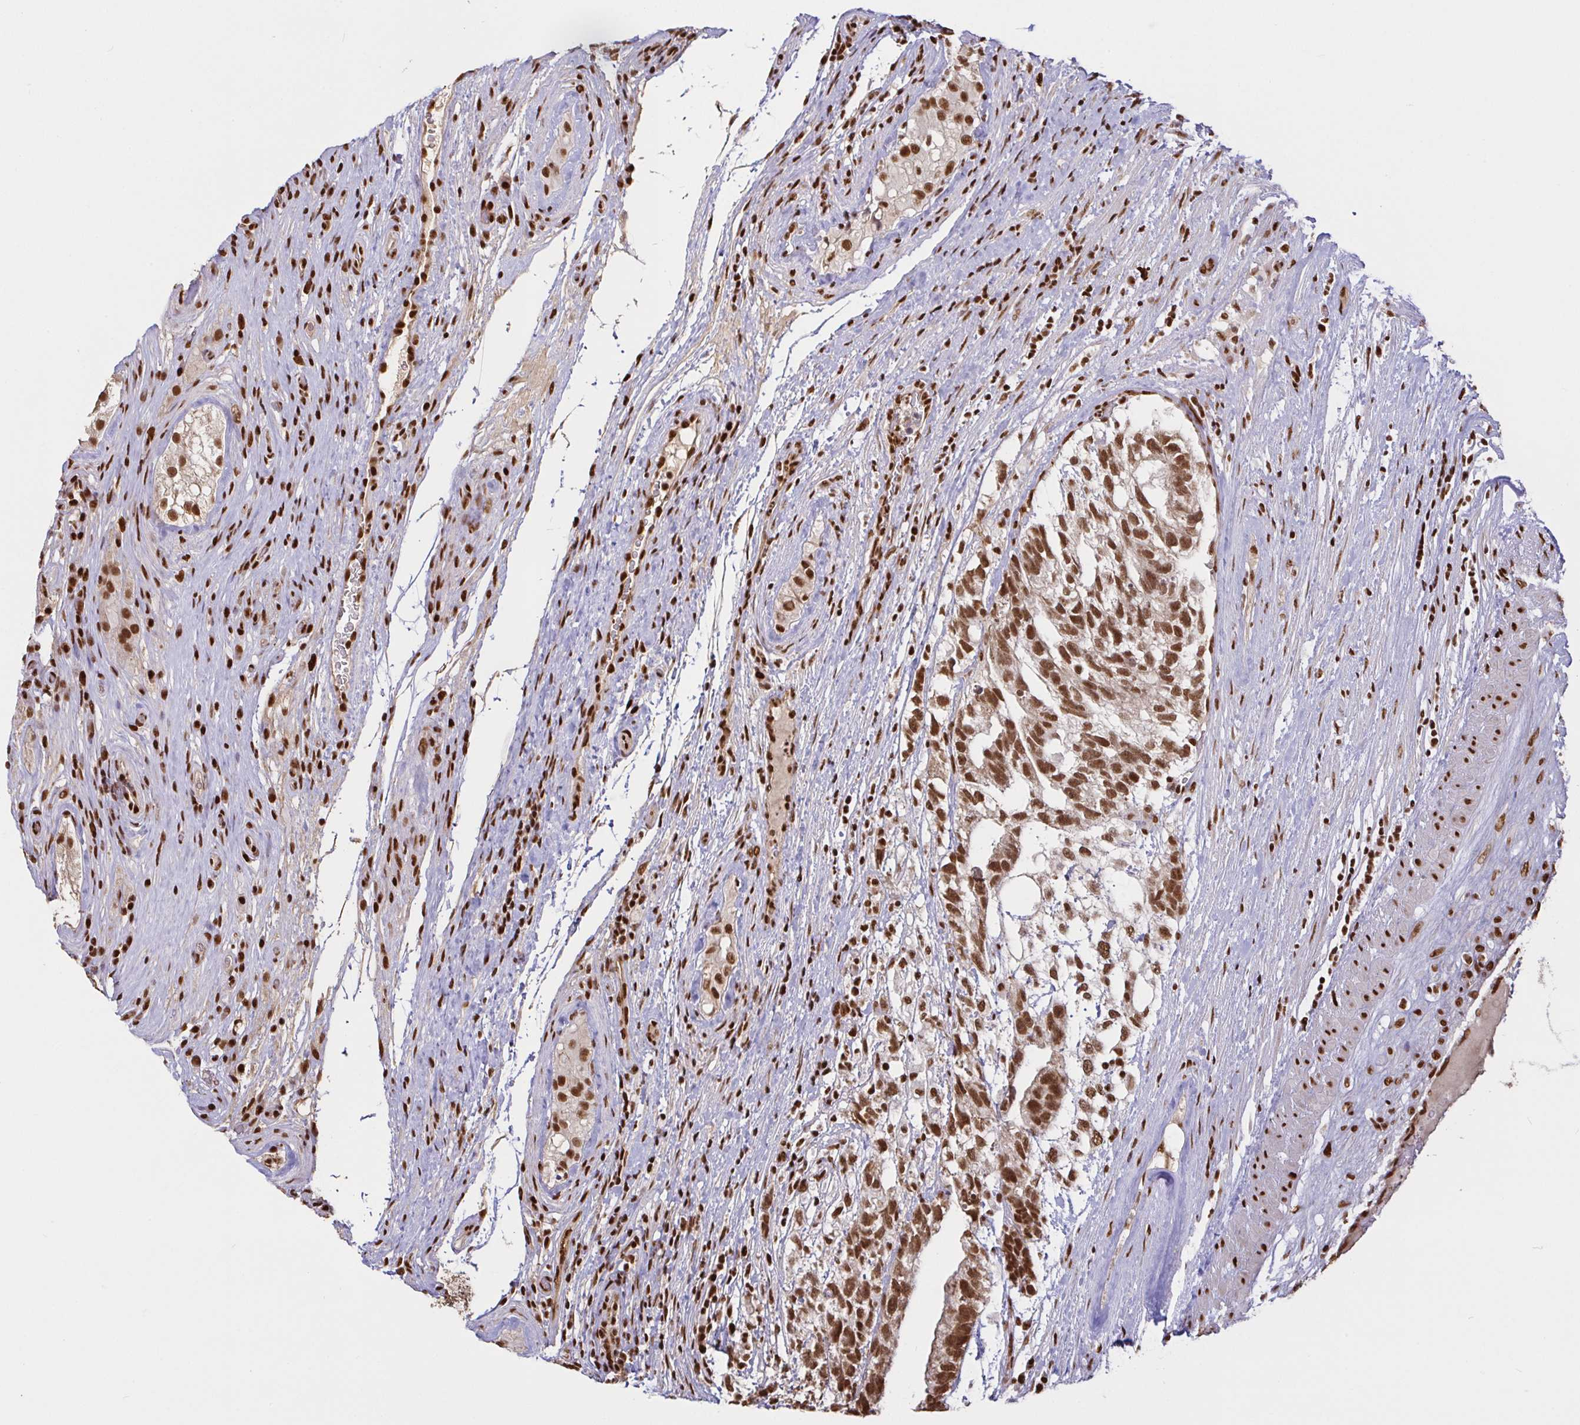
{"staining": {"intensity": "moderate", "quantity": ">75%", "location": "nuclear"}, "tissue": "testis cancer", "cell_type": "Tumor cells", "image_type": "cancer", "snomed": [{"axis": "morphology", "description": "Seminoma, NOS"}, {"axis": "morphology", "description": "Carcinoma, Embryonal, NOS"}, {"axis": "topography", "description": "Testis"}], "caption": "Protein analysis of testis cancer (seminoma) tissue reveals moderate nuclear staining in about >75% of tumor cells.", "gene": "SP3", "patient": {"sex": "male", "age": 41}}